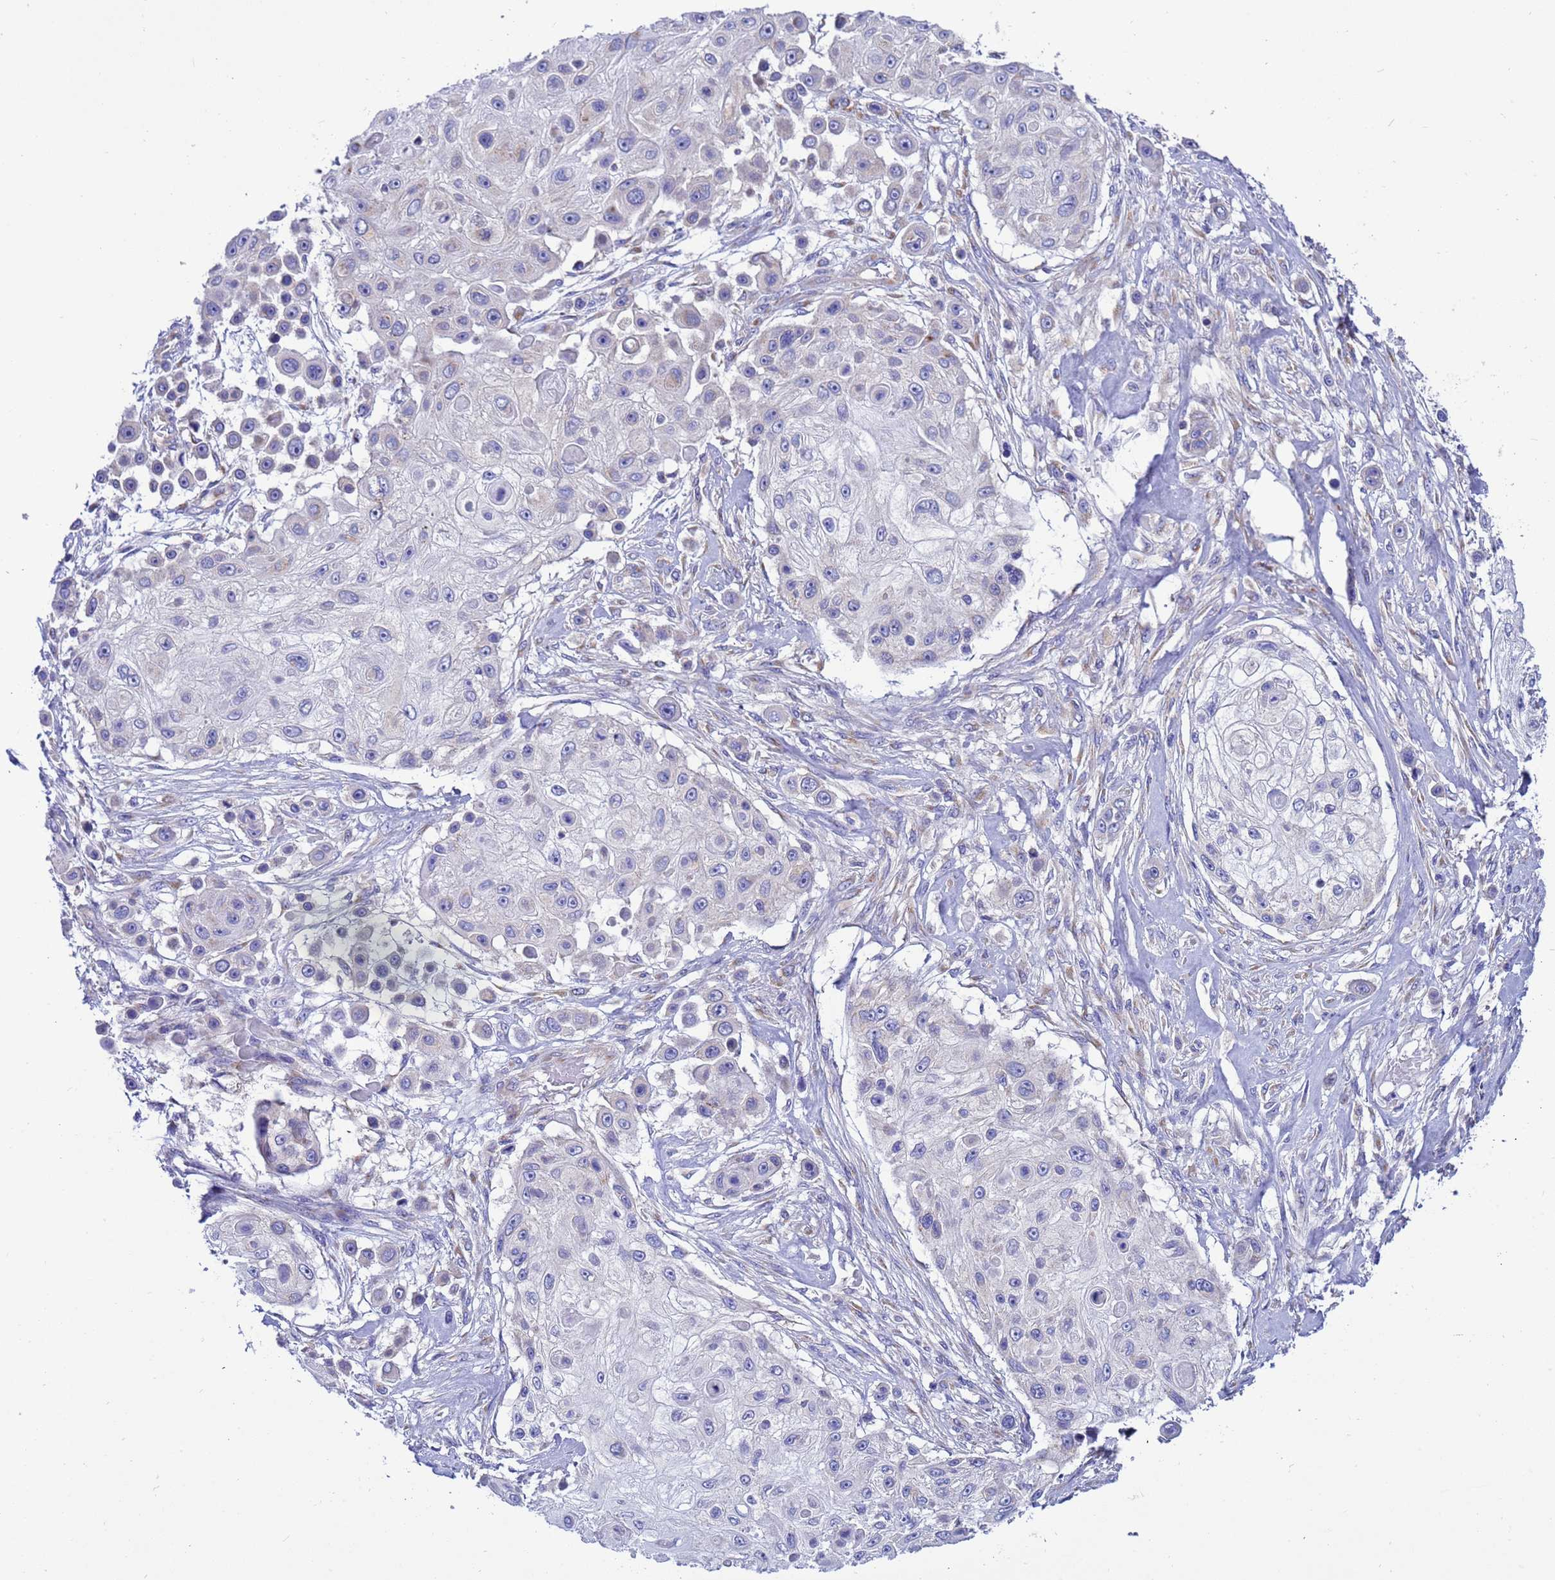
{"staining": {"intensity": "negative", "quantity": "none", "location": "none"}, "tissue": "skin cancer", "cell_type": "Tumor cells", "image_type": "cancer", "snomed": [{"axis": "morphology", "description": "Squamous cell carcinoma, NOS"}, {"axis": "topography", "description": "Skin"}], "caption": "Photomicrograph shows no significant protein expression in tumor cells of skin cancer.", "gene": "ANAPC1", "patient": {"sex": "male", "age": 67}}